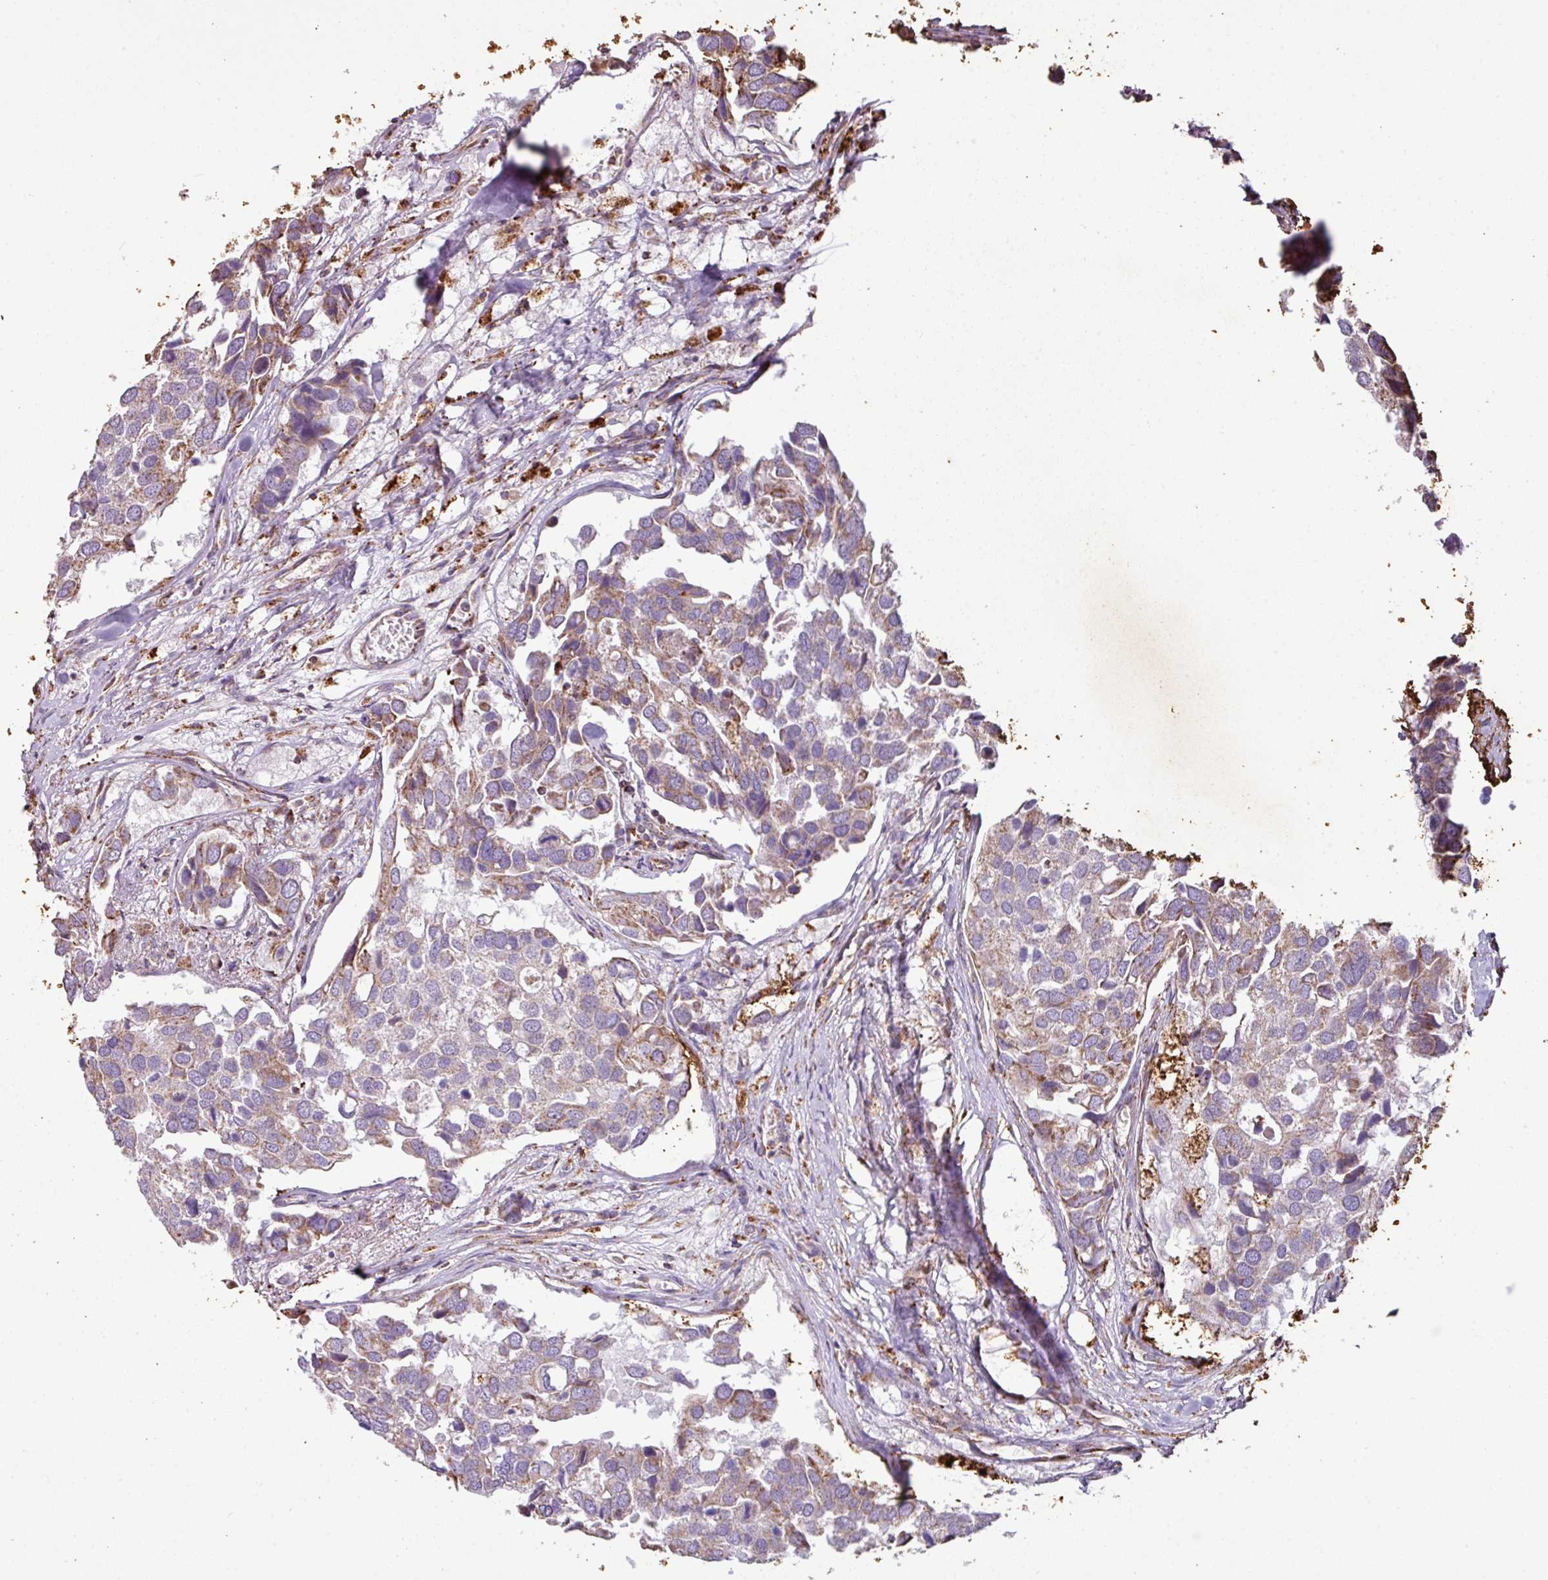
{"staining": {"intensity": "weak", "quantity": "25%-75%", "location": "cytoplasmic/membranous"}, "tissue": "breast cancer", "cell_type": "Tumor cells", "image_type": "cancer", "snomed": [{"axis": "morphology", "description": "Duct carcinoma"}, {"axis": "topography", "description": "Breast"}], "caption": "Breast cancer stained with a protein marker shows weak staining in tumor cells.", "gene": "SQOR", "patient": {"sex": "female", "age": 83}}